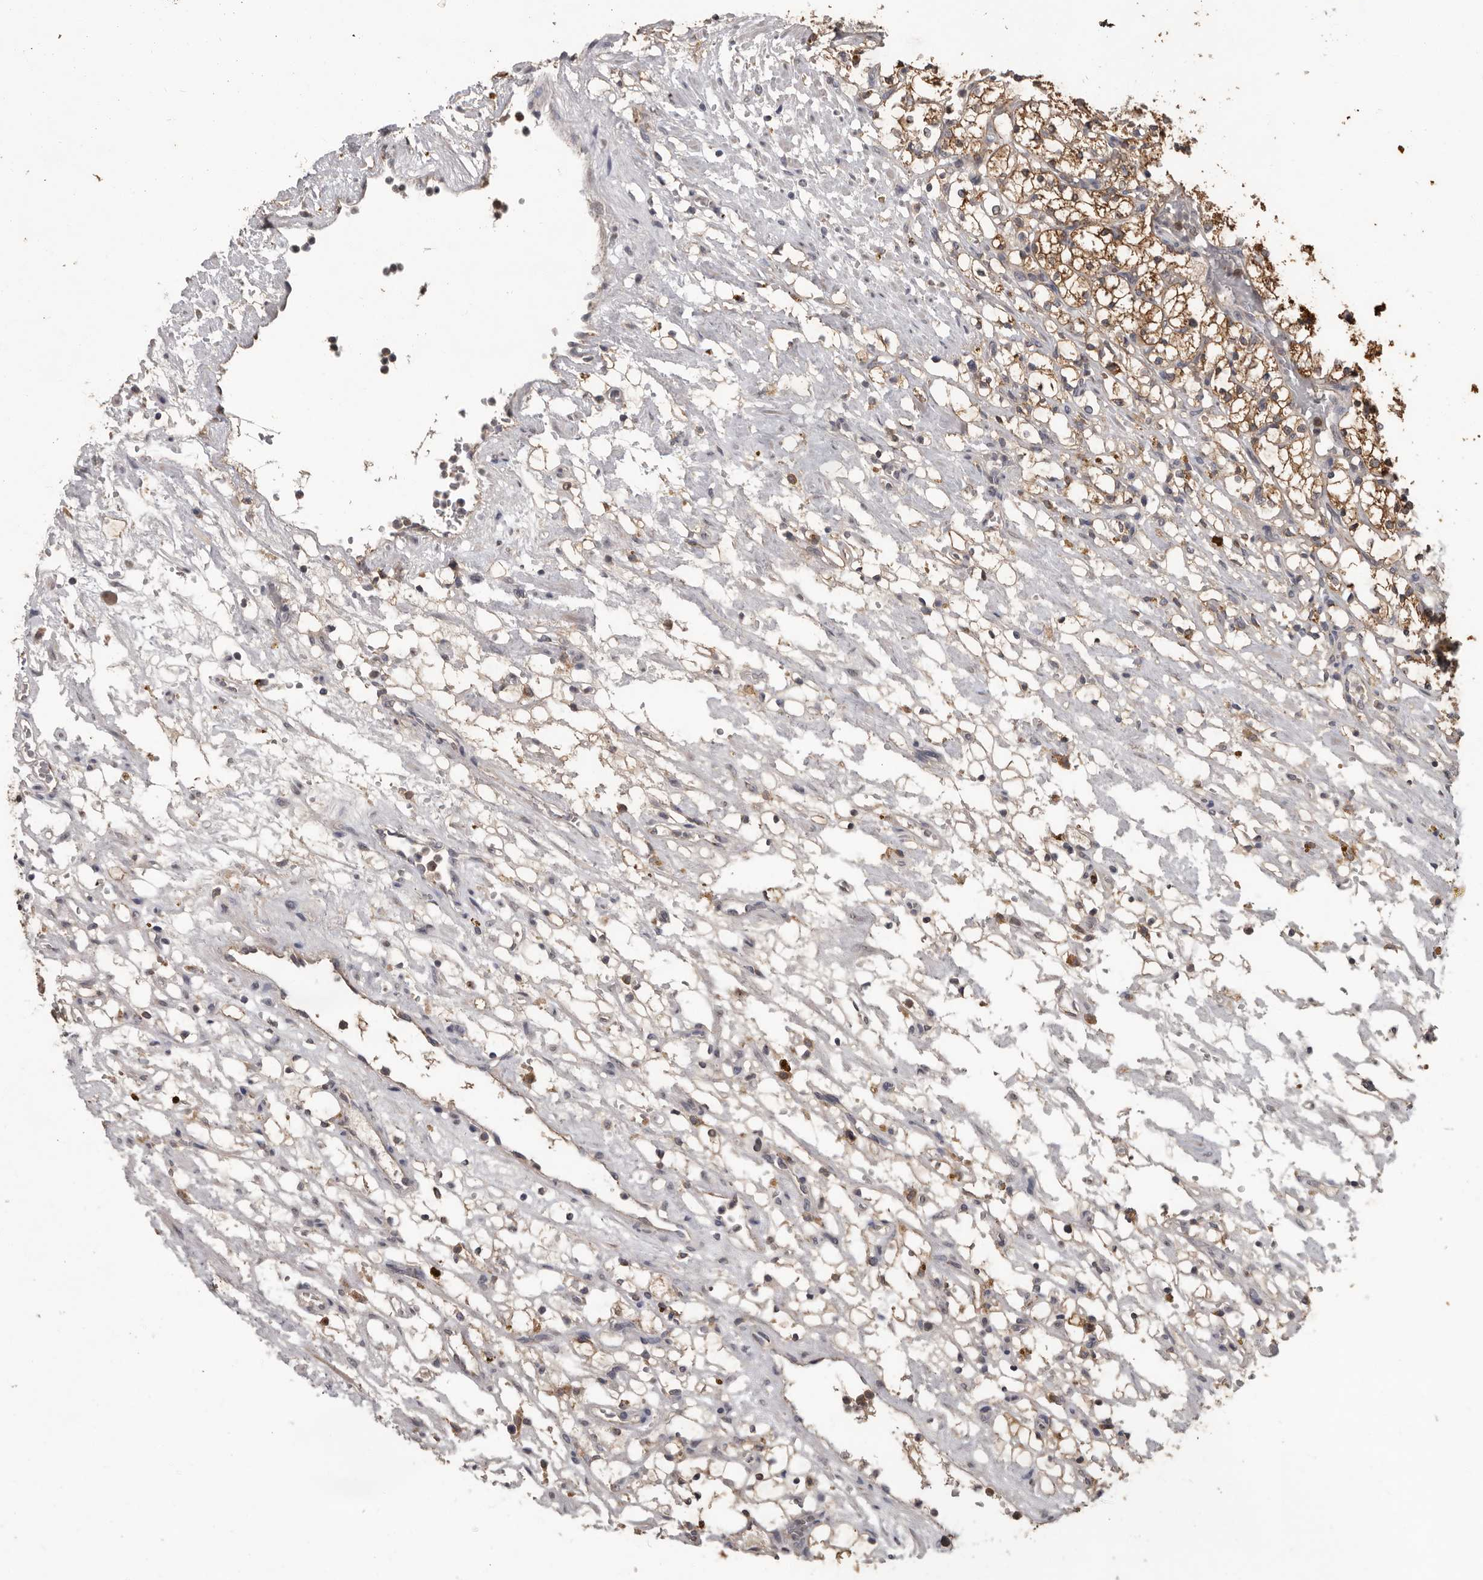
{"staining": {"intensity": "moderate", "quantity": ">75%", "location": "cytoplasmic/membranous"}, "tissue": "renal cancer", "cell_type": "Tumor cells", "image_type": "cancer", "snomed": [{"axis": "morphology", "description": "Adenocarcinoma, NOS"}, {"axis": "topography", "description": "Kidney"}], "caption": "Protein staining demonstrates moderate cytoplasmic/membranous staining in about >75% of tumor cells in renal cancer (adenocarcinoma). (DAB (3,3'-diaminobenzidine) IHC, brown staining for protein, blue staining for nuclei).", "gene": "MTF1", "patient": {"sex": "female", "age": 69}}